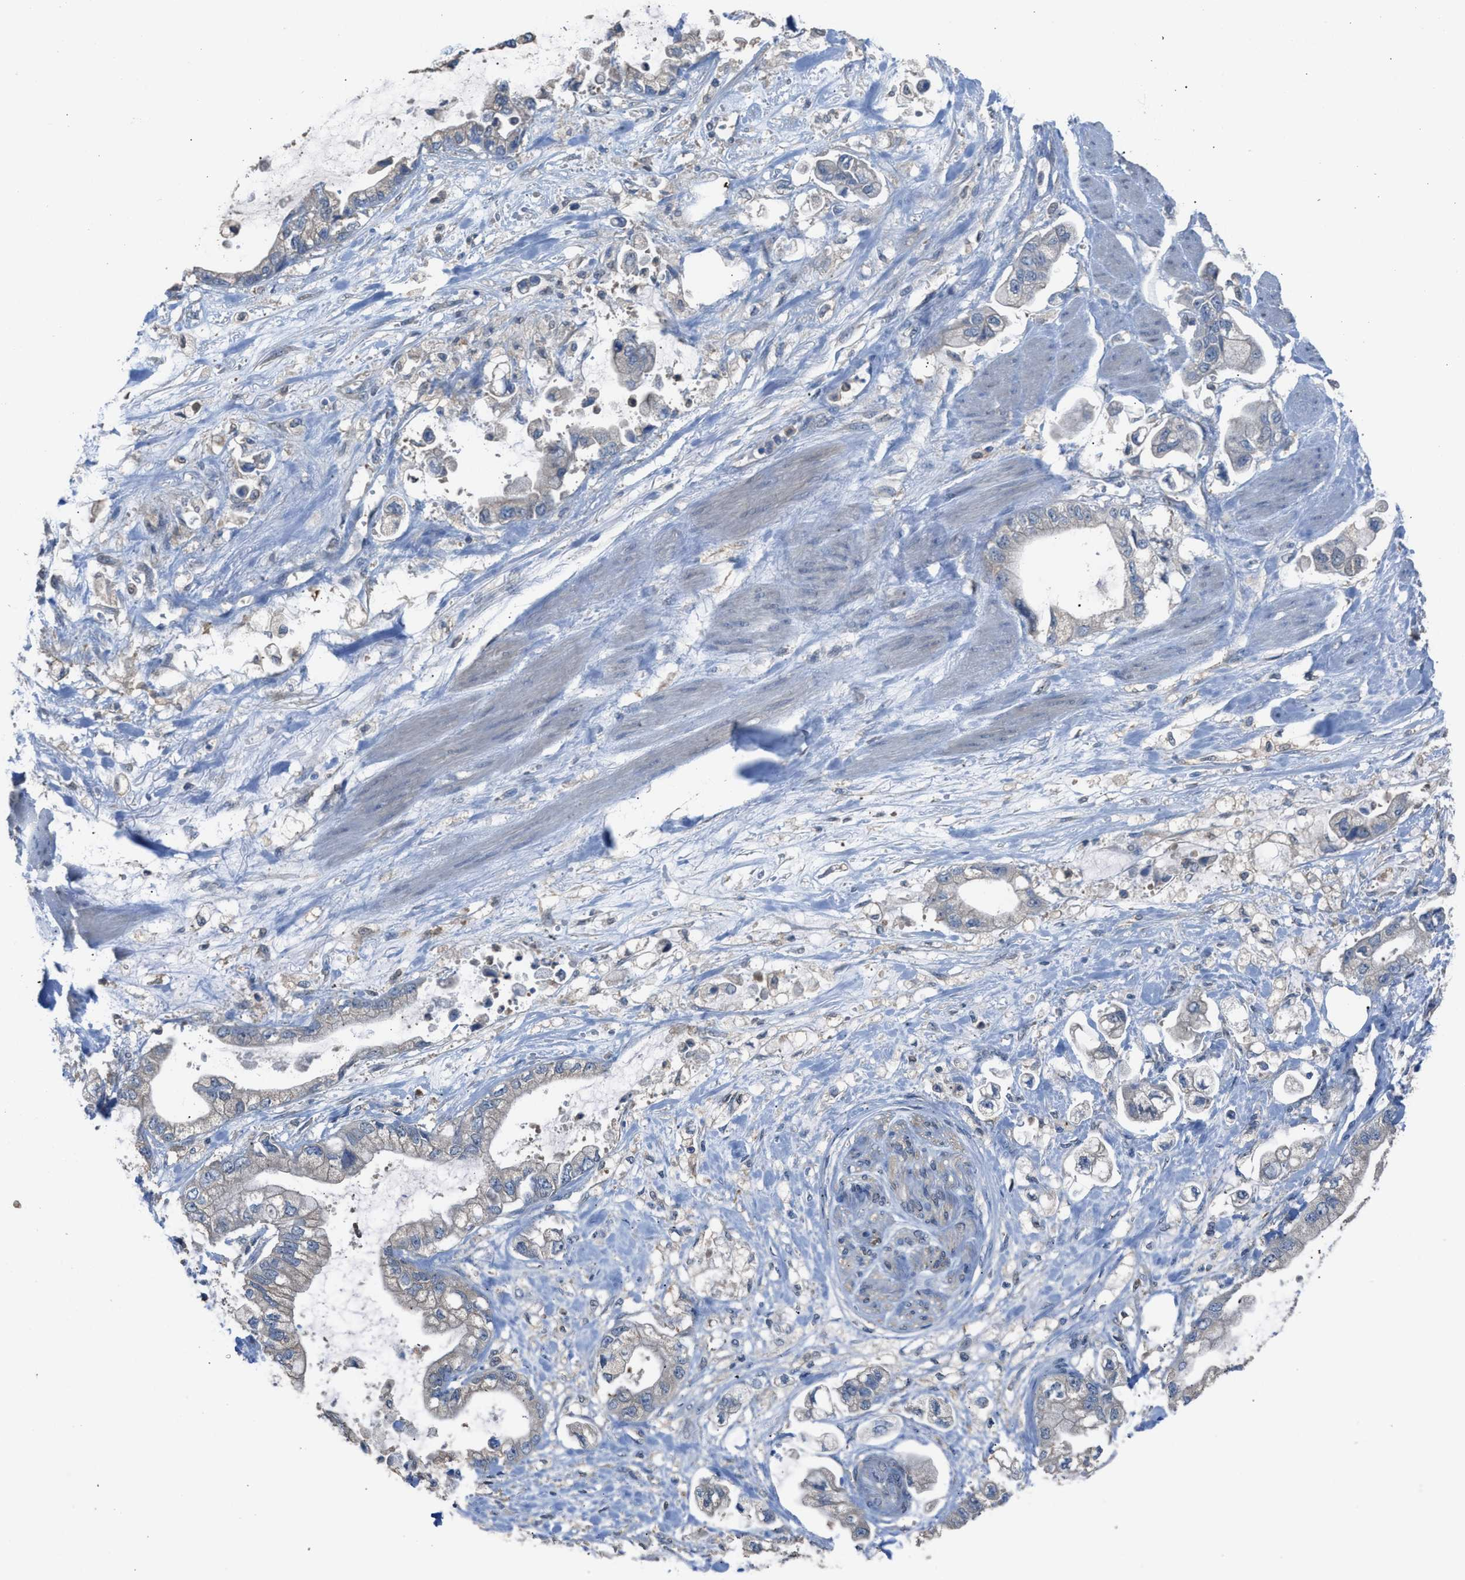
{"staining": {"intensity": "negative", "quantity": "none", "location": "none"}, "tissue": "stomach cancer", "cell_type": "Tumor cells", "image_type": "cancer", "snomed": [{"axis": "morphology", "description": "Normal tissue, NOS"}, {"axis": "morphology", "description": "Adenocarcinoma, NOS"}, {"axis": "topography", "description": "Stomach"}], "caption": "DAB immunohistochemical staining of stomach adenocarcinoma demonstrates no significant staining in tumor cells.", "gene": "NQO2", "patient": {"sex": "male", "age": 62}}